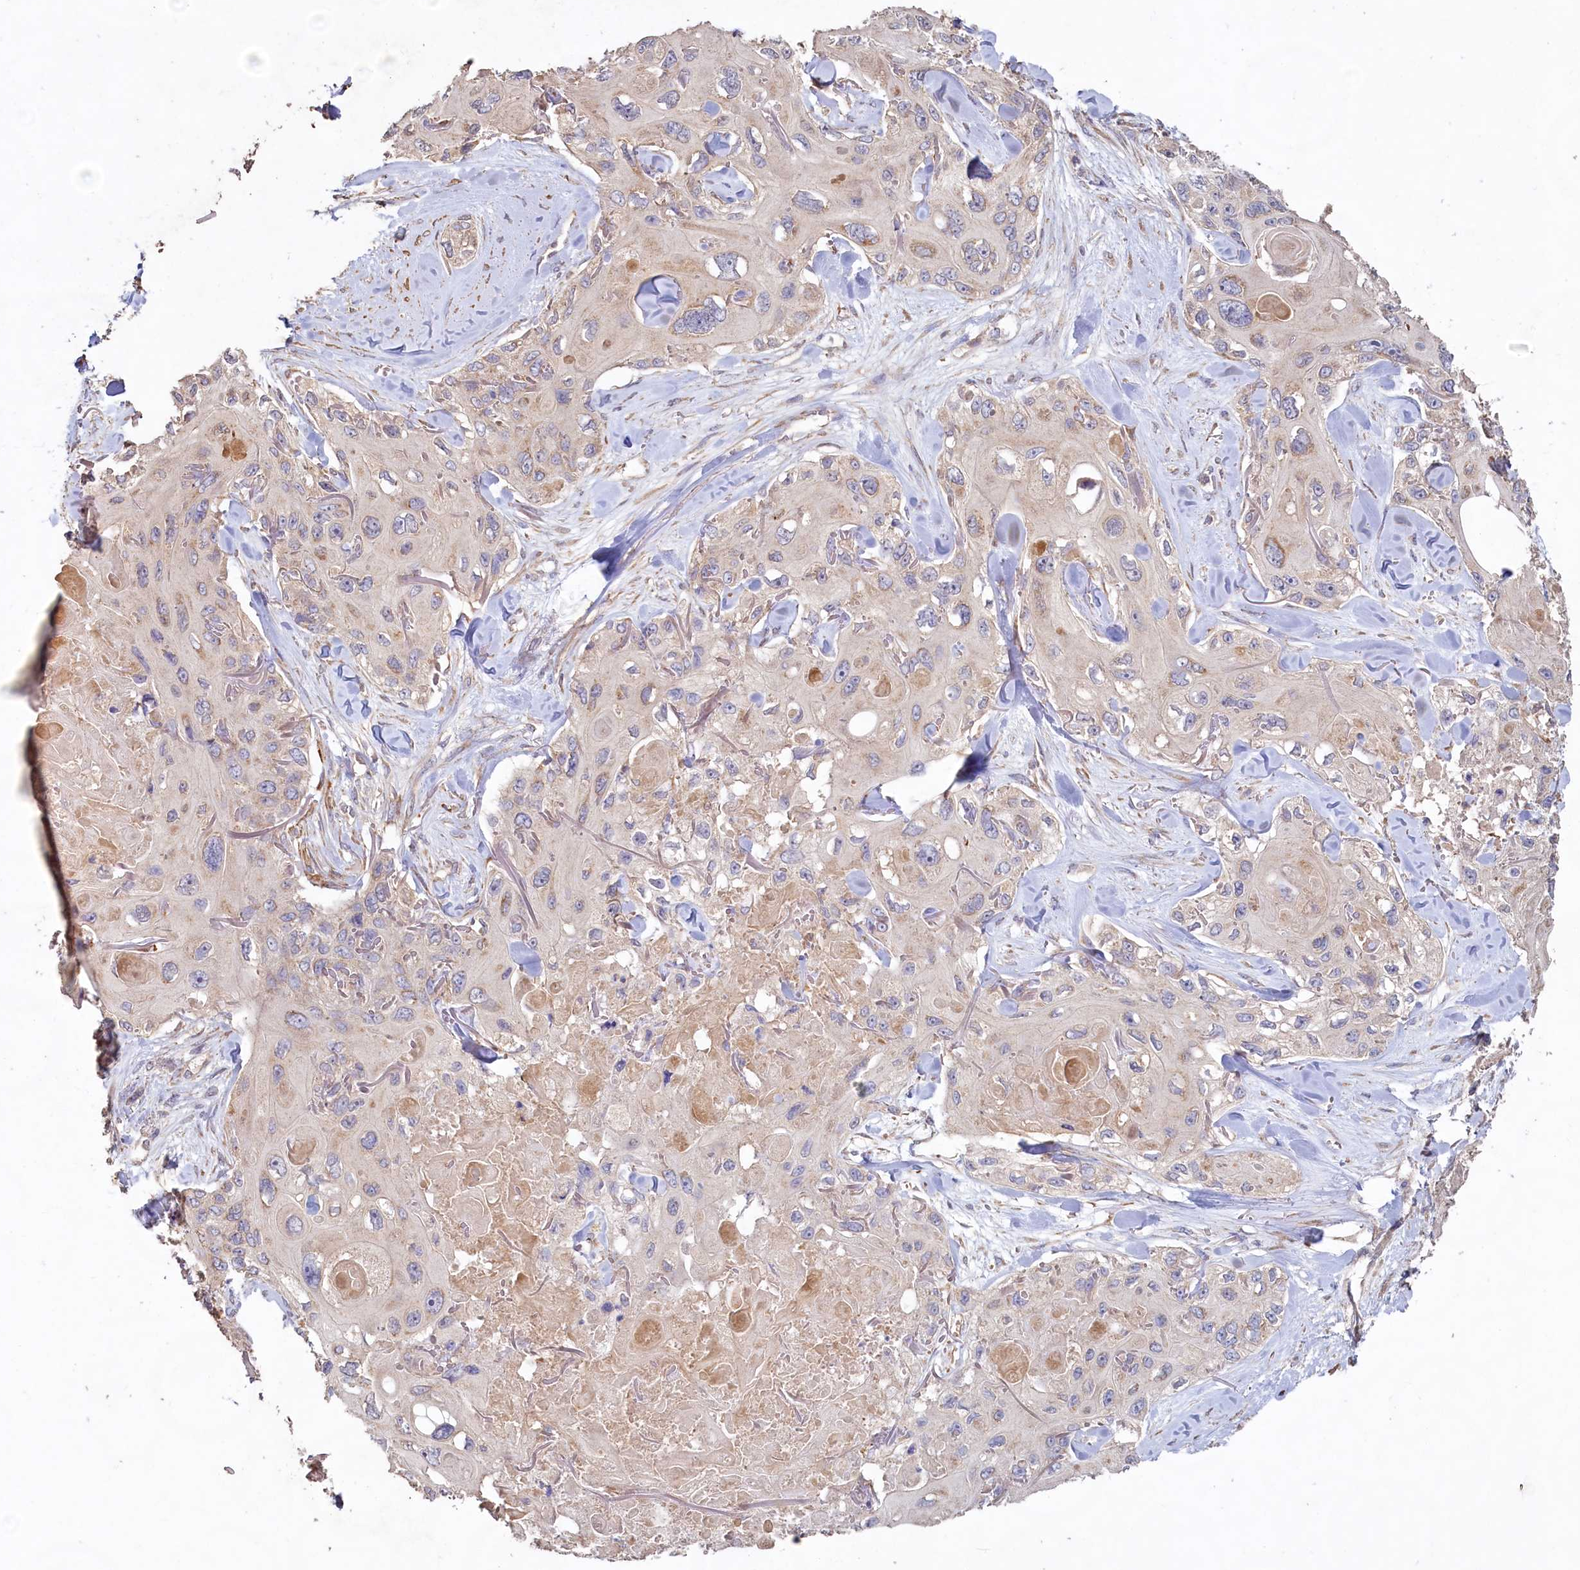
{"staining": {"intensity": "weak", "quantity": "<25%", "location": "cytoplasmic/membranous"}, "tissue": "skin cancer", "cell_type": "Tumor cells", "image_type": "cancer", "snomed": [{"axis": "morphology", "description": "Normal tissue, NOS"}, {"axis": "morphology", "description": "Squamous cell carcinoma, NOS"}, {"axis": "topography", "description": "Skin"}], "caption": "This is a image of immunohistochemistry staining of skin squamous cell carcinoma, which shows no positivity in tumor cells. (Immunohistochemistry, brightfield microscopy, high magnification).", "gene": "FUNDC1", "patient": {"sex": "male", "age": 72}}